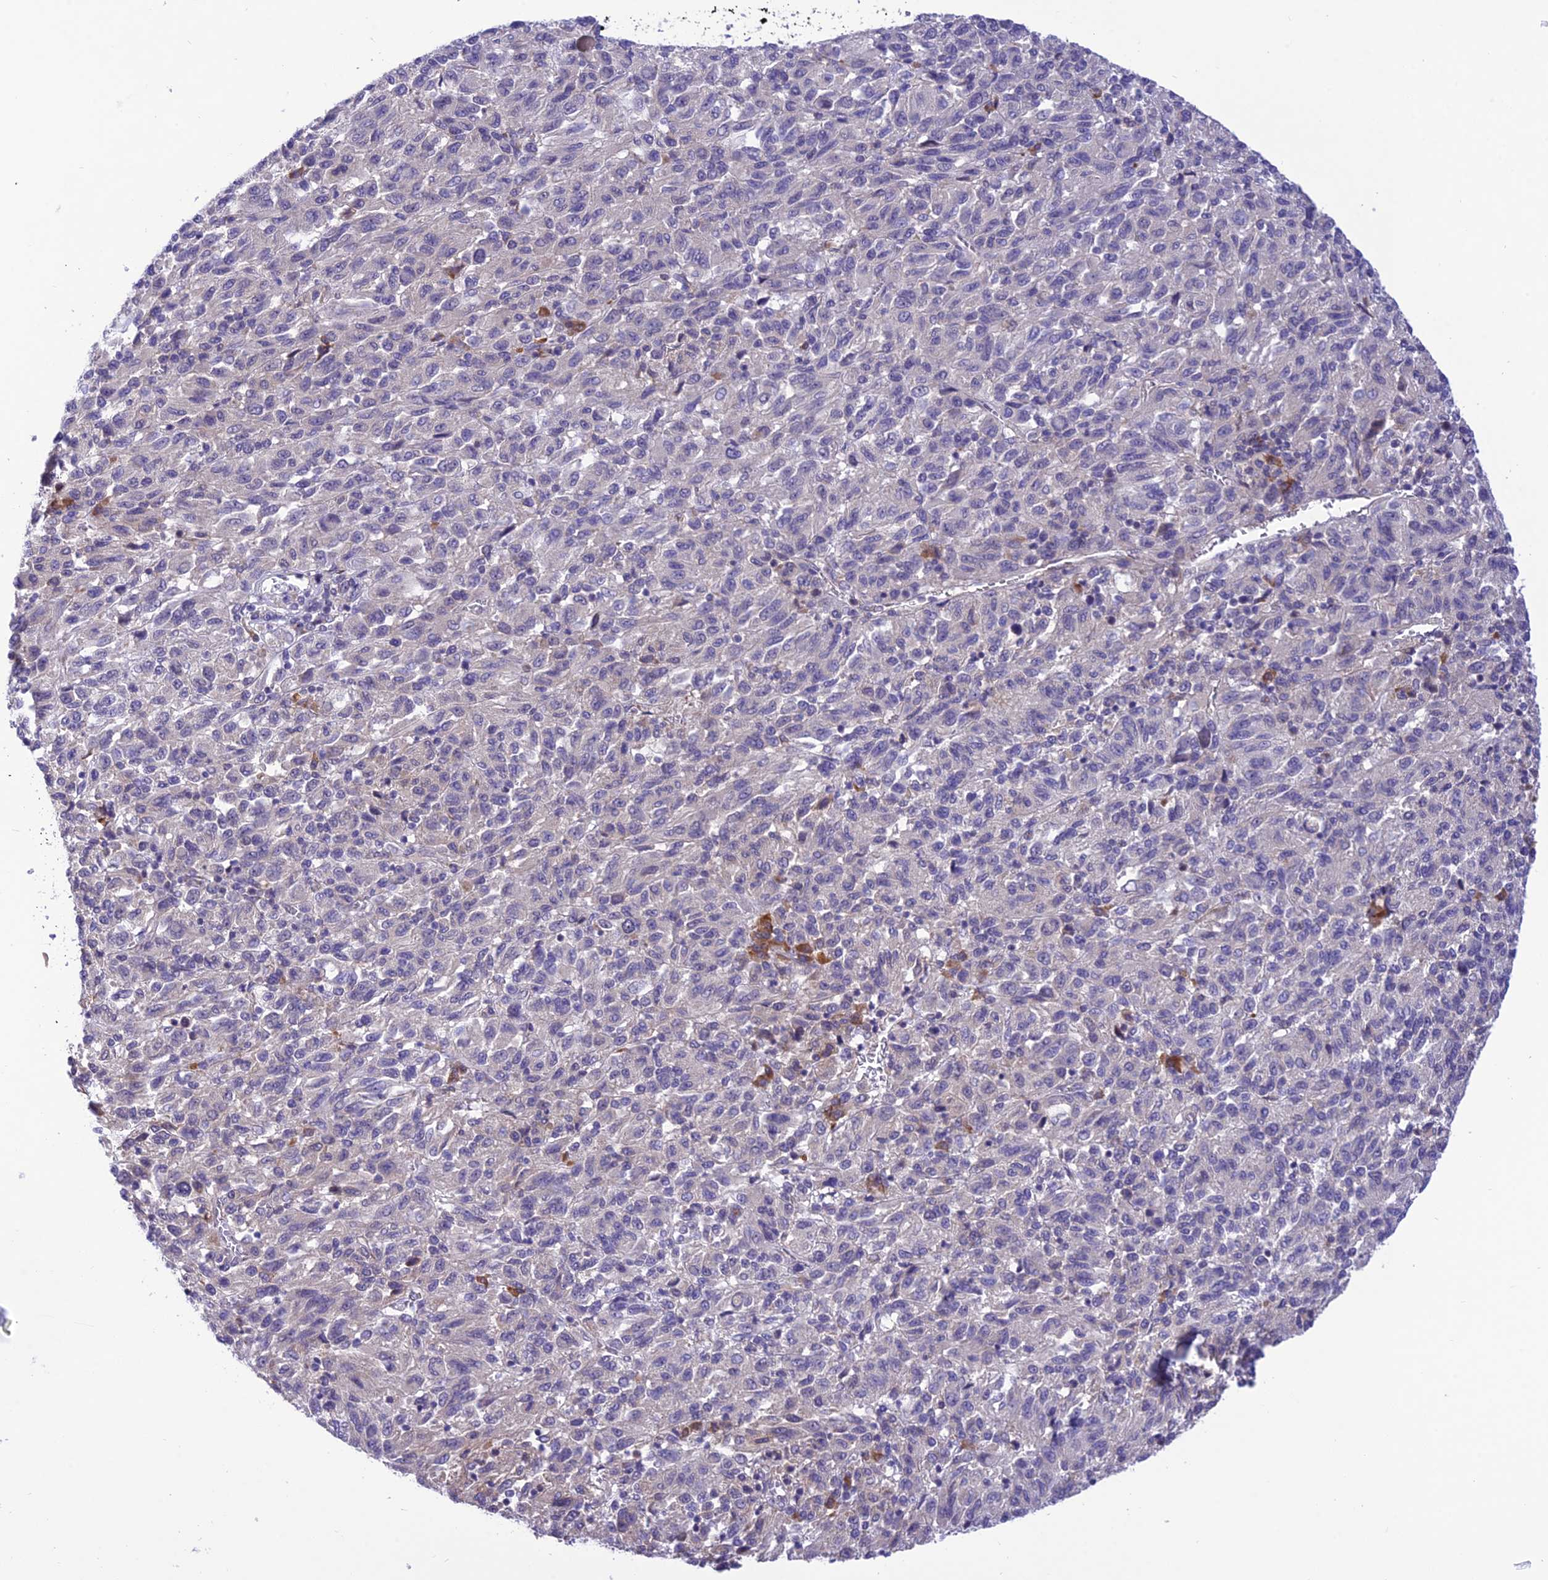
{"staining": {"intensity": "negative", "quantity": "none", "location": "none"}, "tissue": "melanoma", "cell_type": "Tumor cells", "image_type": "cancer", "snomed": [{"axis": "morphology", "description": "Malignant melanoma, Metastatic site"}, {"axis": "topography", "description": "Lung"}], "caption": "This is an immunohistochemistry (IHC) histopathology image of malignant melanoma (metastatic site). There is no staining in tumor cells.", "gene": "RNF126", "patient": {"sex": "male", "age": 64}}